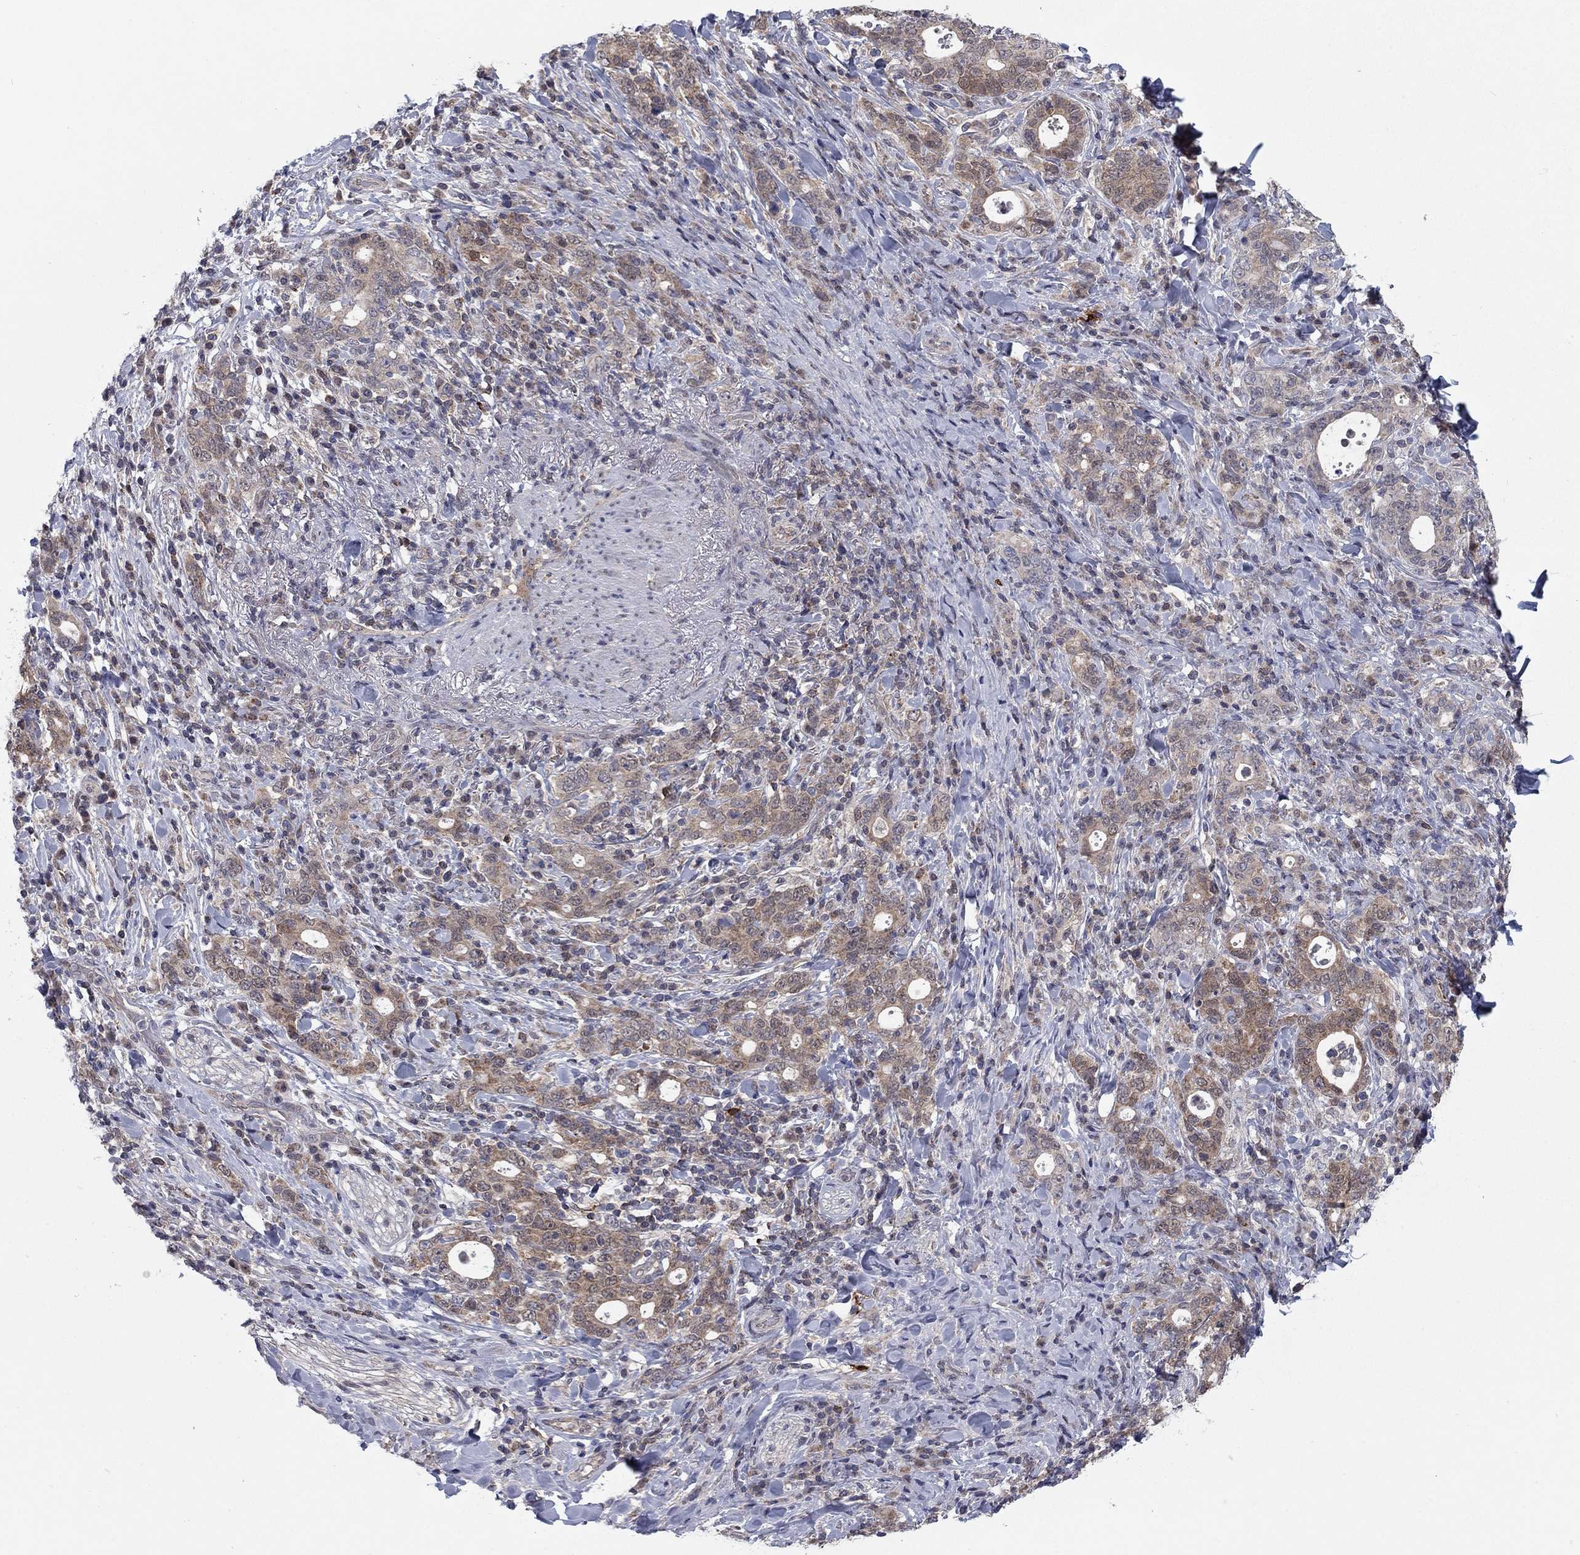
{"staining": {"intensity": "moderate", "quantity": "25%-75%", "location": "cytoplasmic/membranous"}, "tissue": "stomach cancer", "cell_type": "Tumor cells", "image_type": "cancer", "snomed": [{"axis": "morphology", "description": "Adenocarcinoma, NOS"}, {"axis": "topography", "description": "Stomach"}], "caption": "This is a photomicrograph of immunohistochemistry (IHC) staining of stomach adenocarcinoma, which shows moderate staining in the cytoplasmic/membranous of tumor cells.", "gene": "GRHPR", "patient": {"sex": "male", "age": 79}}